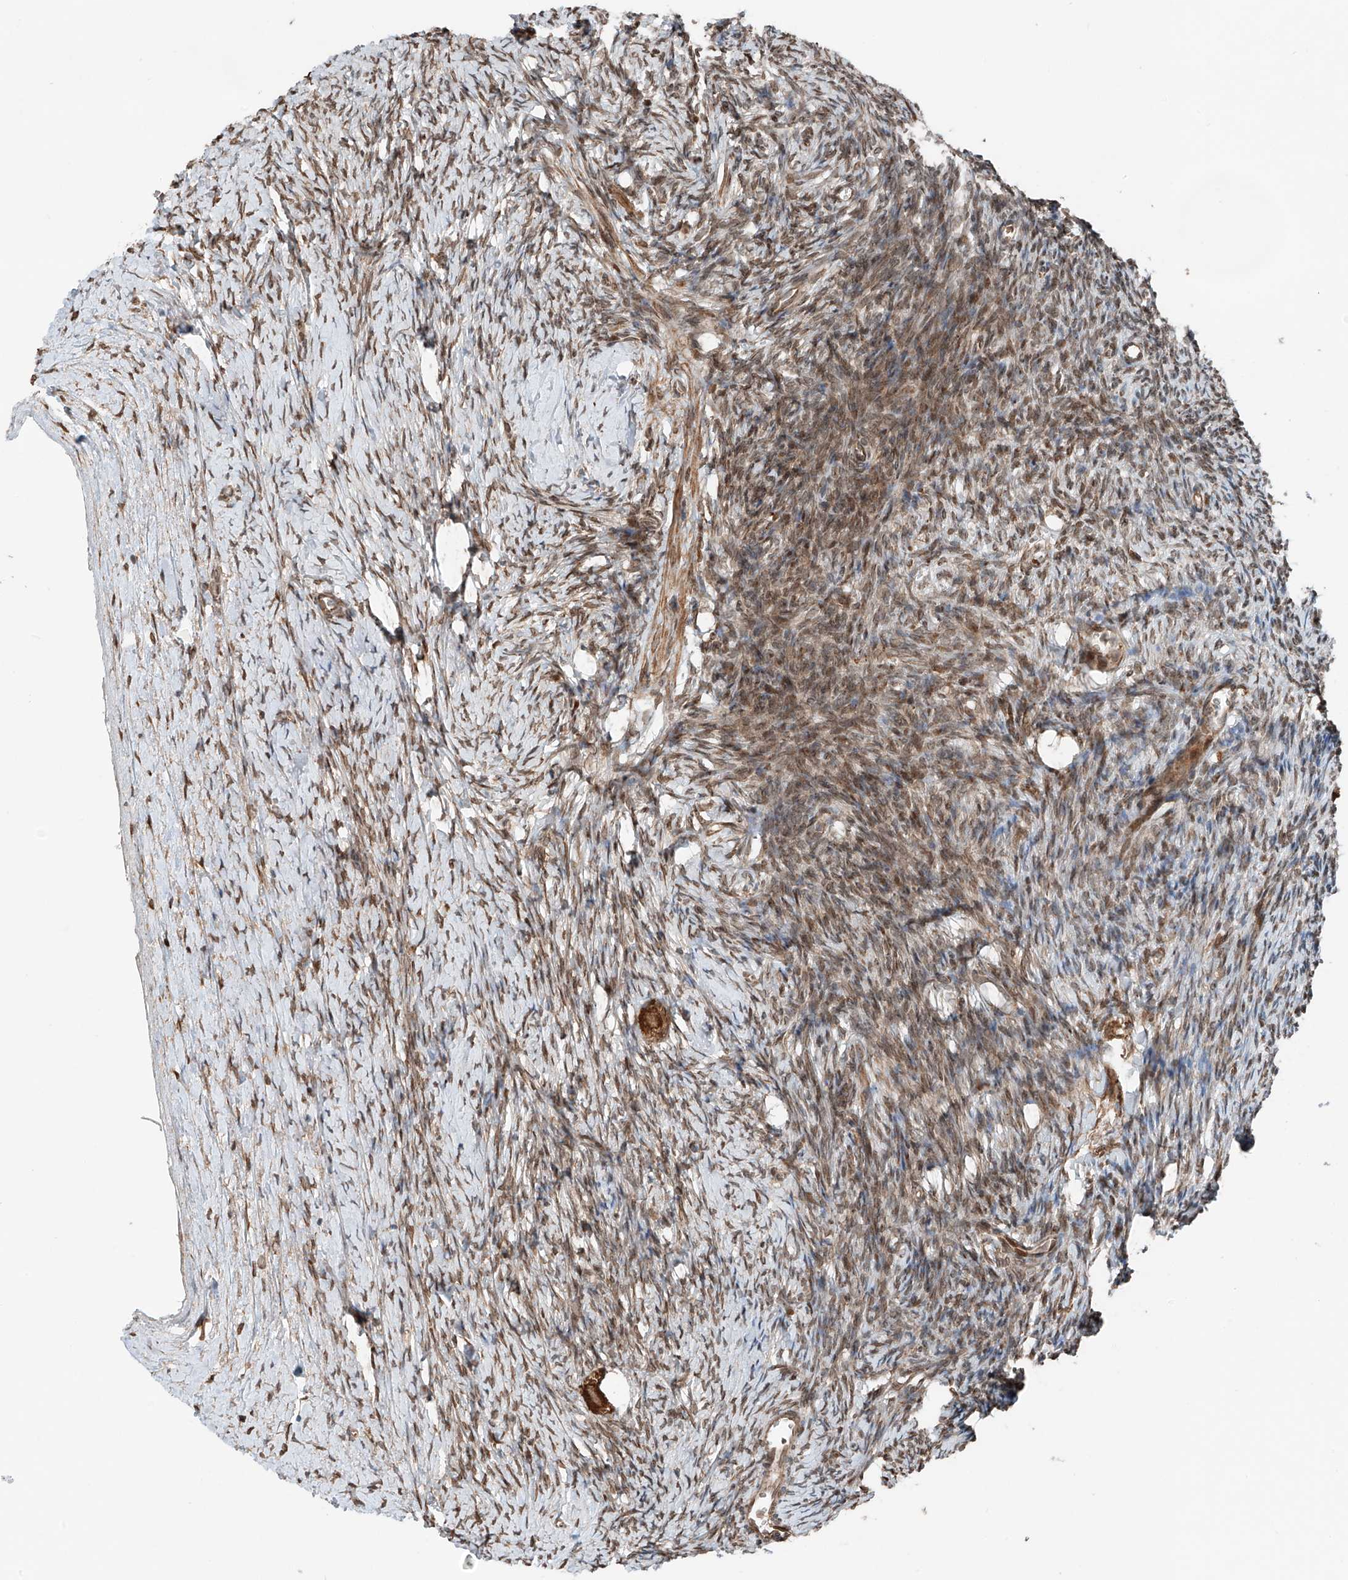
{"staining": {"intensity": "strong", "quantity": ">75%", "location": "cytoplasmic/membranous"}, "tissue": "ovary", "cell_type": "Follicle cells", "image_type": "normal", "snomed": [{"axis": "morphology", "description": "Normal tissue, NOS"}, {"axis": "morphology", "description": "Developmental malformation"}, {"axis": "topography", "description": "Ovary"}], "caption": "A micrograph of ovary stained for a protein displays strong cytoplasmic/membranous brown staining in follicle cells. (IHC, brightfield microscopy, high magnification).", "gene": "CEP162", "patient": {"sex": "female", "age": 39}}